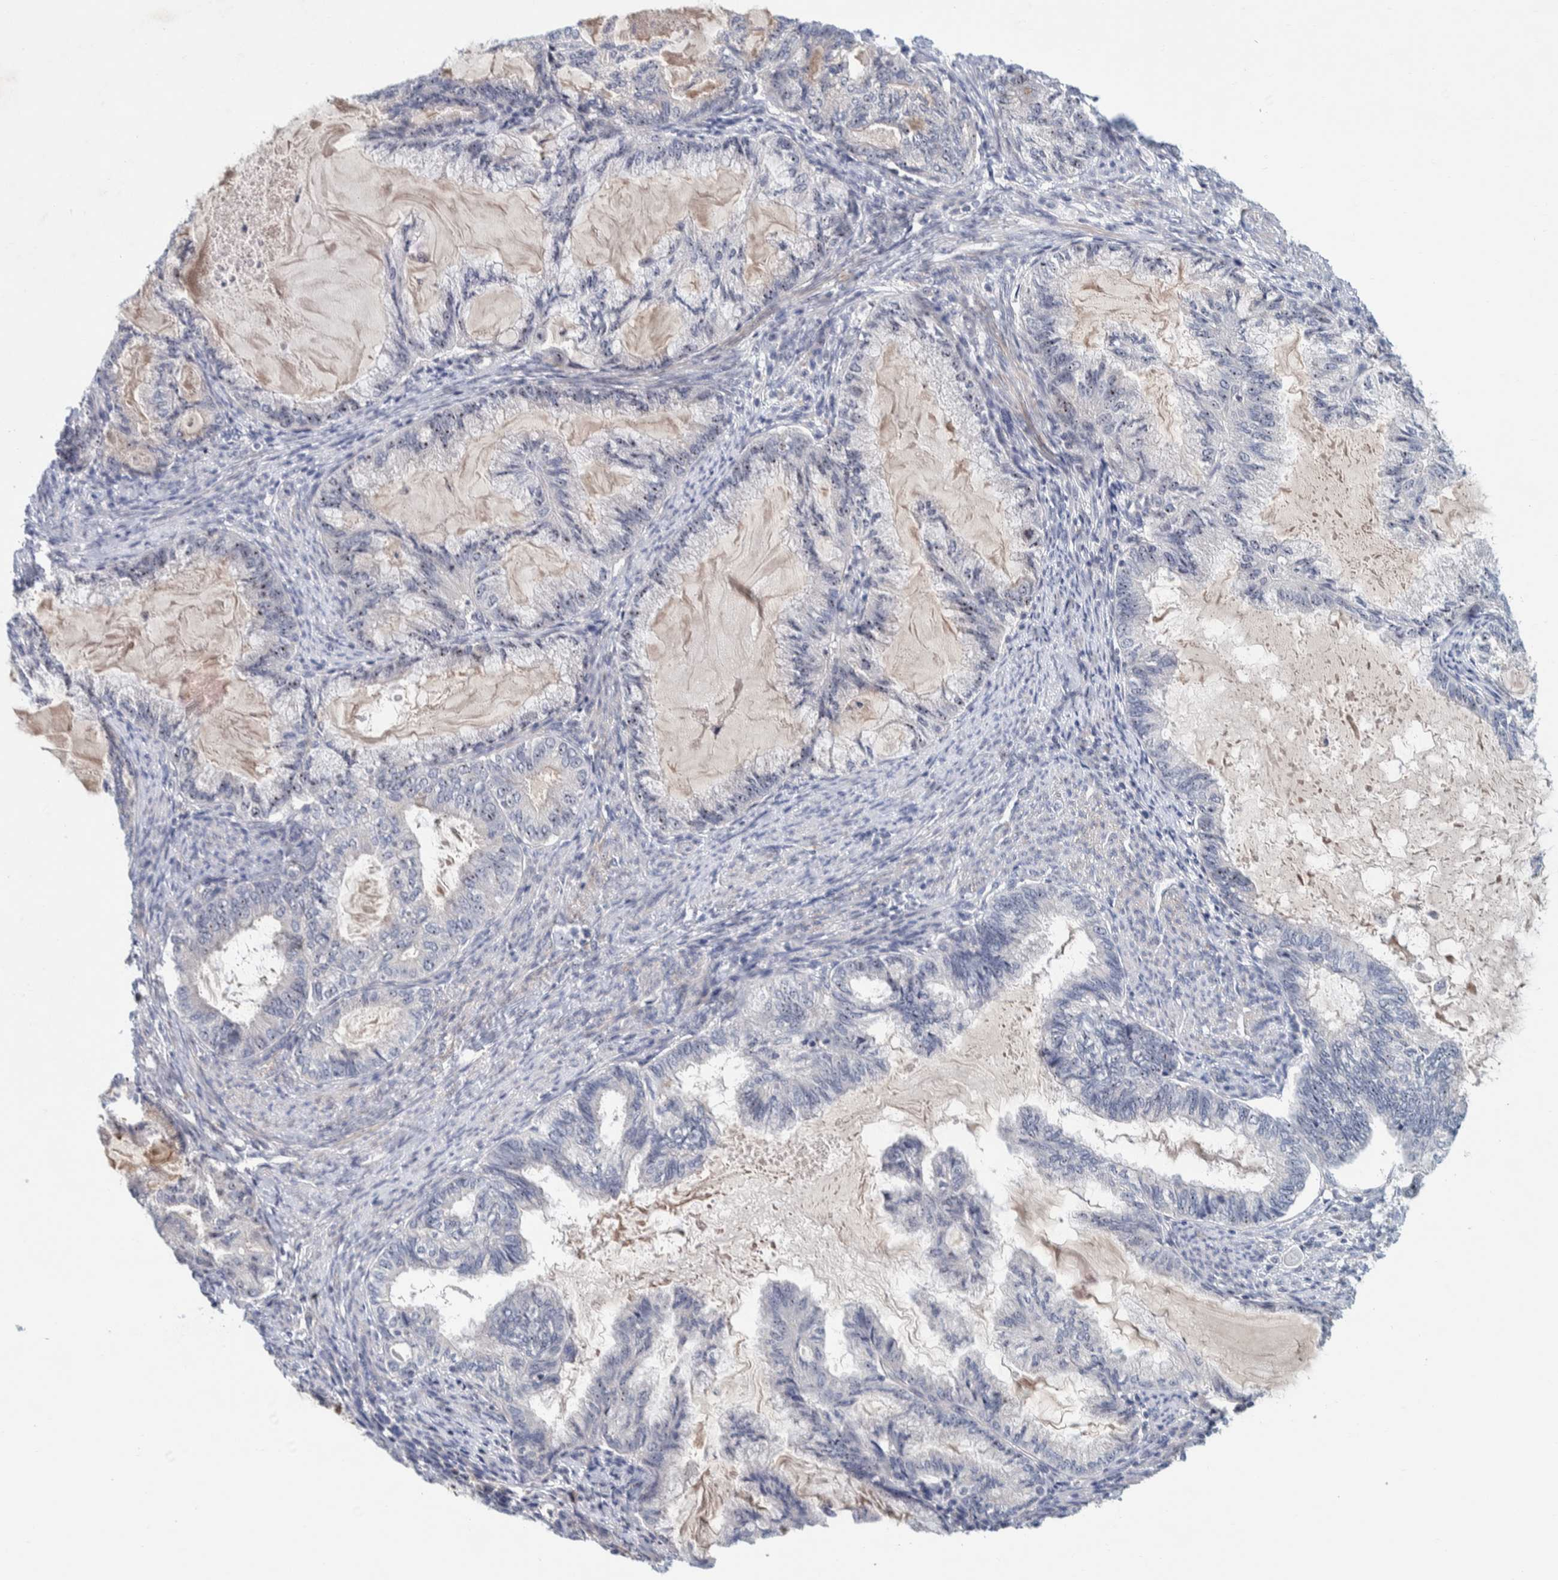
{"staining": {"intensity": "moderate", "quantity": "25%-75%", "location": "nuclear"}, "tissue": "endometrial cancer", "cell_type": "Tumor cells", "image_type": "cancer", "snomed": [{"axis": "morphology", "description": "Adenocarcinoma, NOS"}, {"axis": "topography", "description": "Endometrium"}], "caption": "Moderate nuclear expression is seen in about 25%-75% of tumor cells in endometrial cancer (adenocarcinoma).", "gene": "NOL11", "patient": {"sex": "female", "age": 86}}